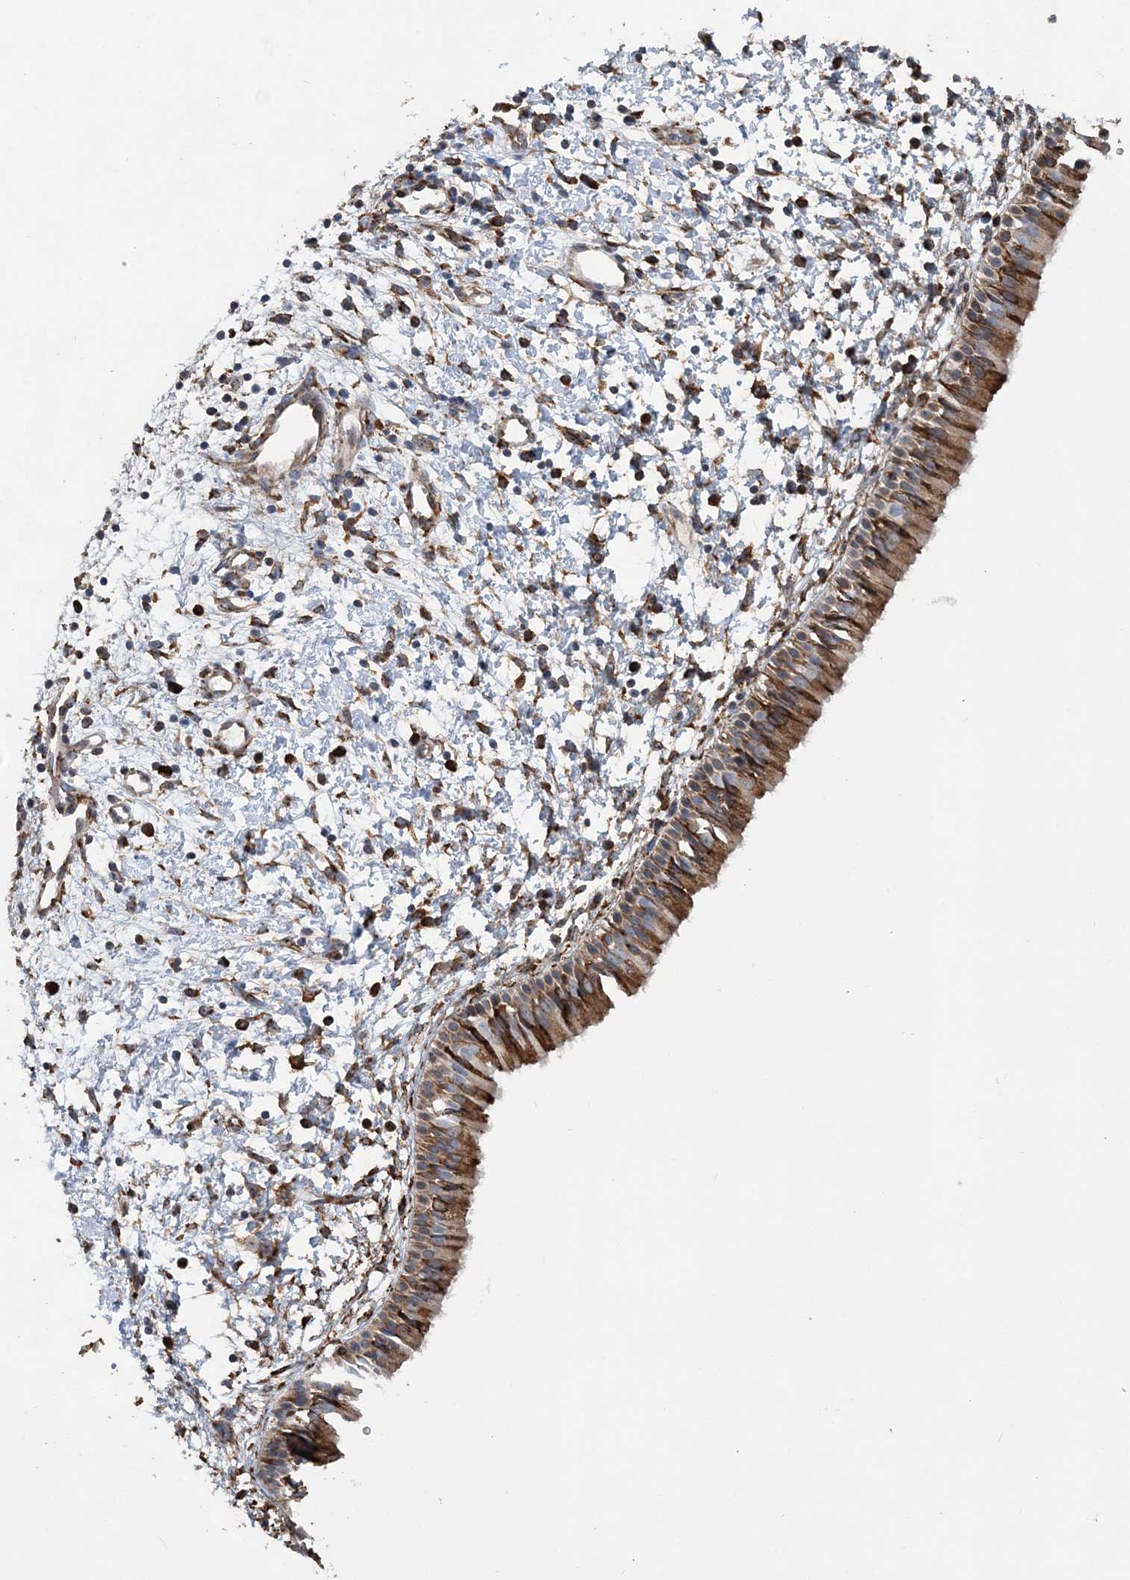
{"staining": {"intensity": "moderate", "quantity": ">75%", "location": "cytoplasmic/membranous"}, "tissue": "nasopharynx", "cell_type": "Respiratory epithelial cells", "image_type": "normal", "snomed": [{"axis": "morphology", "description": "Normal tissue, NOS"}, {"axis": "topography", "description": "Nasopharynx"}], "caption": "A brown stain shows moderate cytoplasmic/membranous staining of a protein in respiratory epithelial cells of normal nasopharynx.", "gene": "WDR12", "patient": {"sex": "male", "age": 22}}